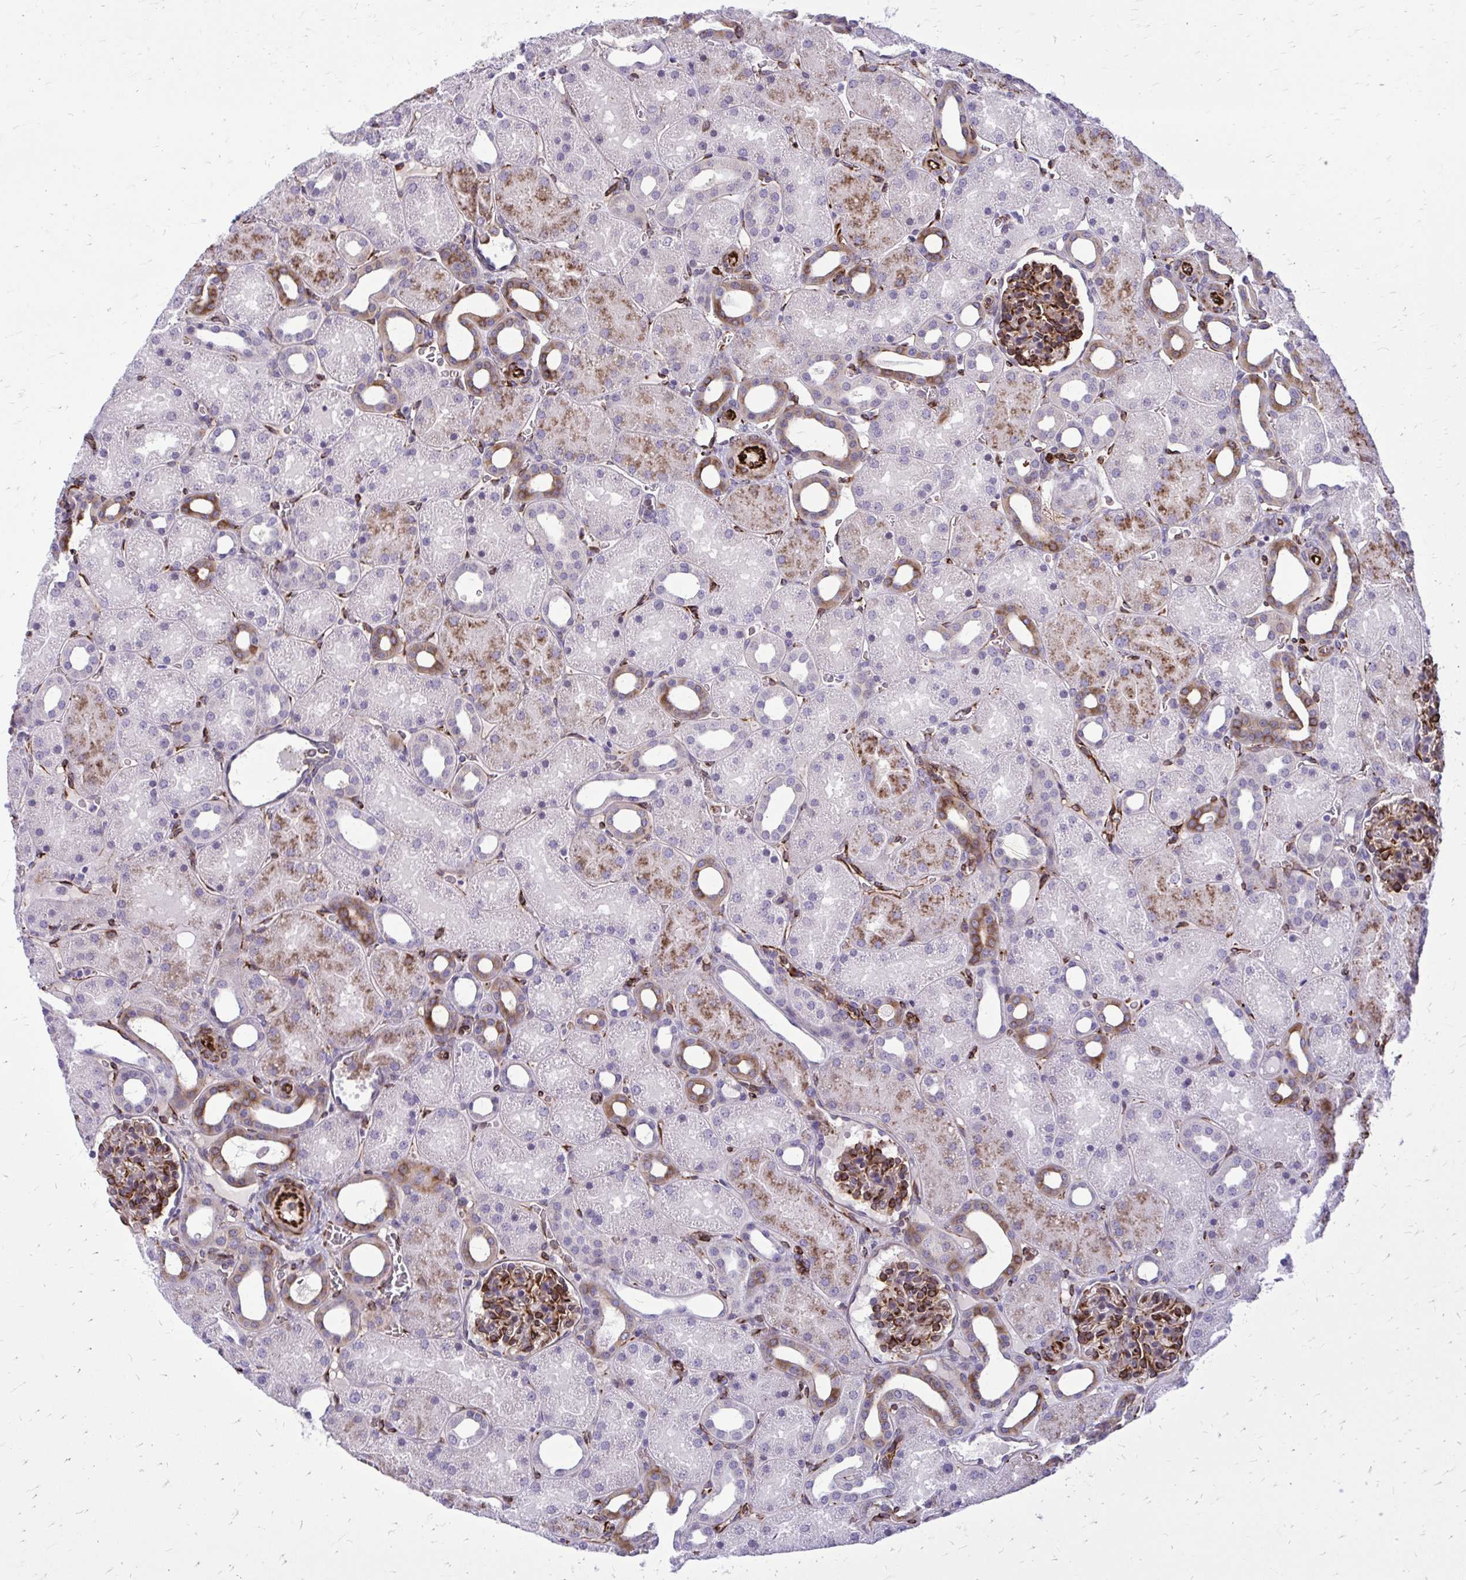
{"staining": {"intensity": "strong", "quantity": "25%-75%", "location": "cytoplasmic/membranous"}, "tissue": "kidney", "cell_type": "Cells in glomeruli", "image_type": "normal", "snomed": [{"axis": "morphology", "description": "Normal tissue, NOS"}, {"axis": "topography", "description": "Kidney"}], "caption": "An IHC histopathology image of benign tissue is shown. Protein staining in brown highlights strong cytoplasmic/membranous positivity in kidney within cells in glomeruli. (Brightfield microscopy of DAB IHC at high magnification).", "gene": "BEND5", "patient": {"sex": "male", "age": 2}}